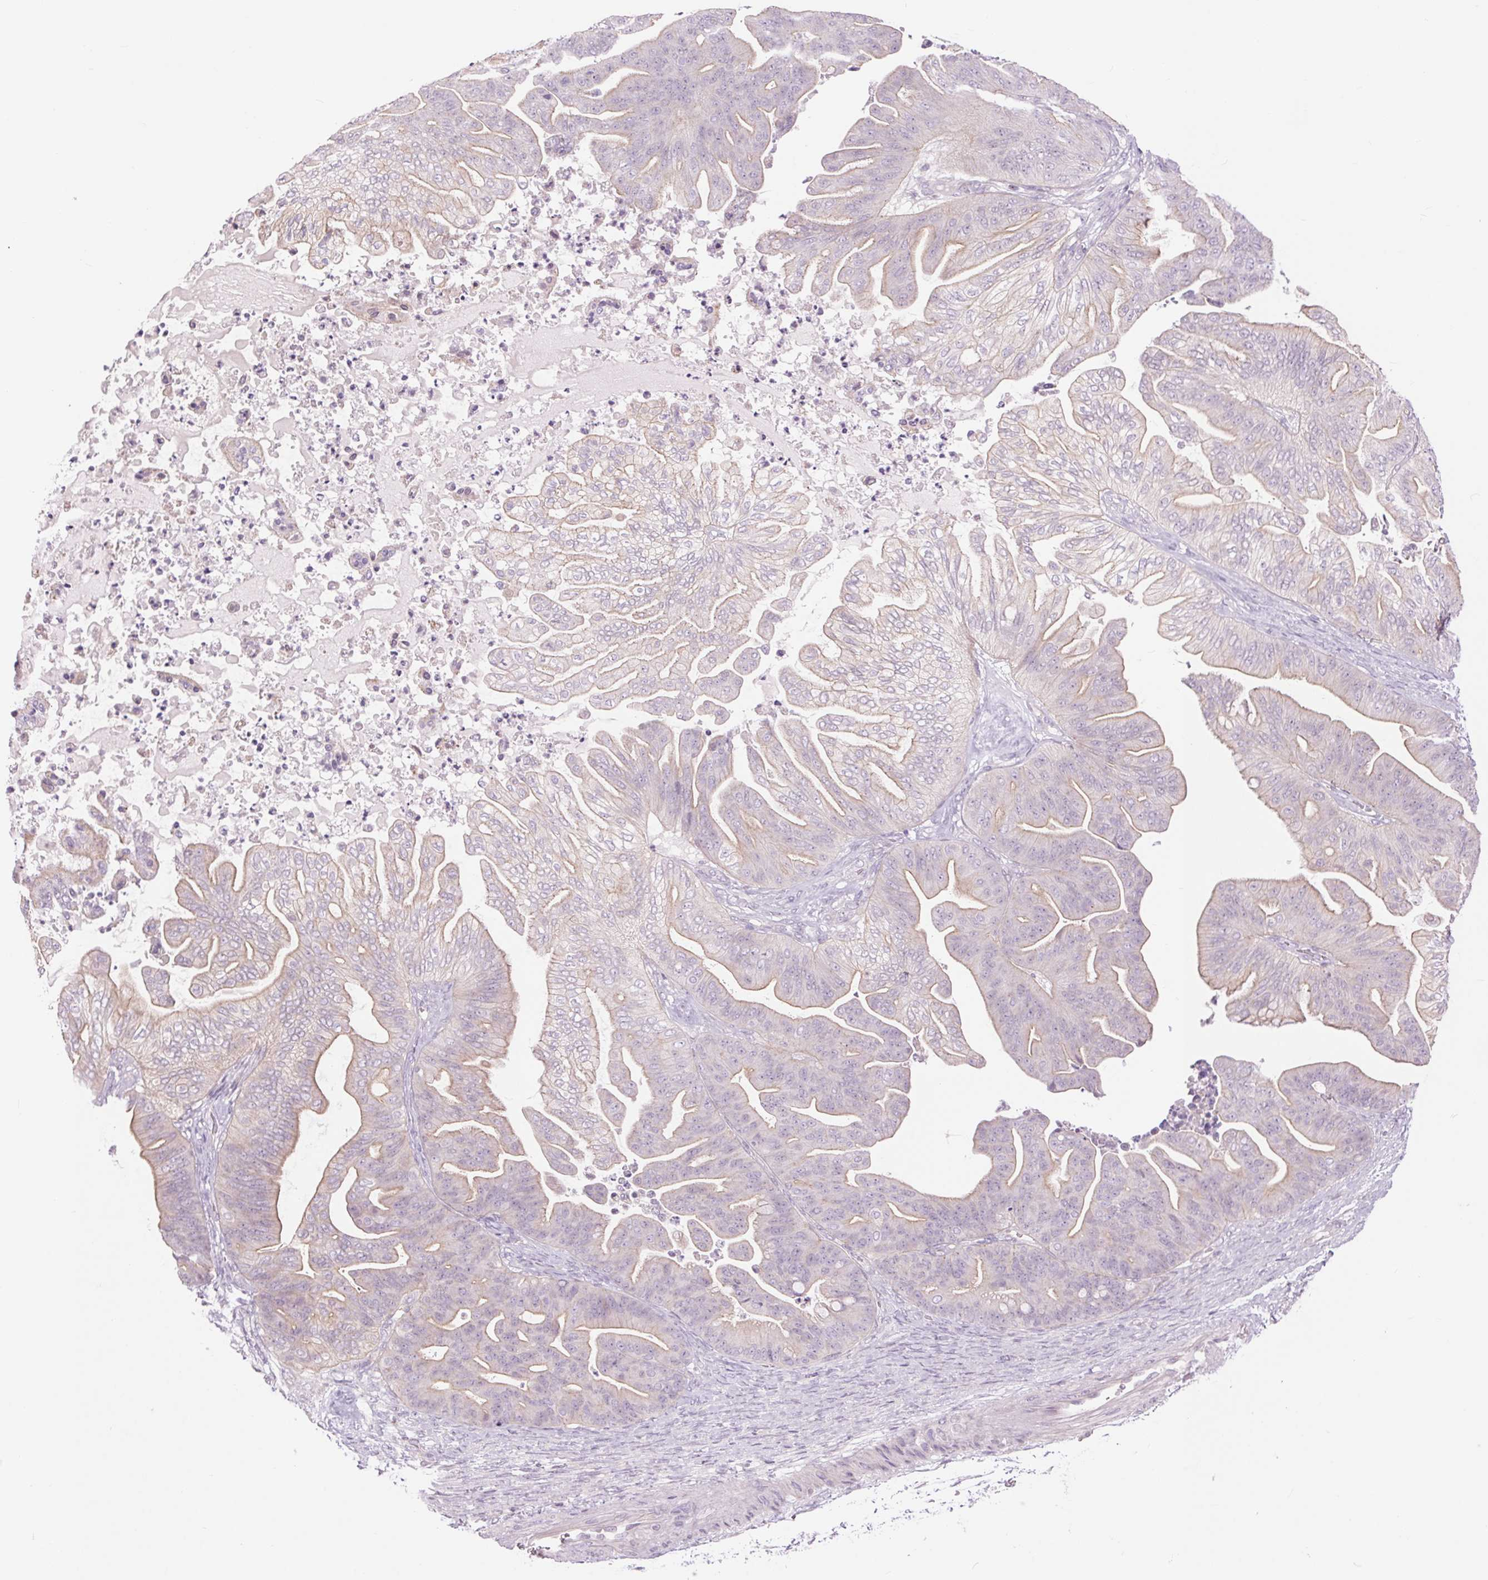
{"staining": {"intensity": "weak", "quantity": "<25%", "location": "cytoplasmic/membranous"}, "tissue": "ovarian cancer", "cell_type": "Tumor cells", "image_type": "cancer", "snomed": [{"axis": "morphology", "description": "Cystadenocarcinoma, mucinous, NOS"}, {"axis": "topography", "description": "Ovary"}], "caption": "The histopathology image exhibits no significant expression in tumor cells of ovarian cancer.", "gene": "CTNNA3", "patient": {"sex": "female", "age": 67}}